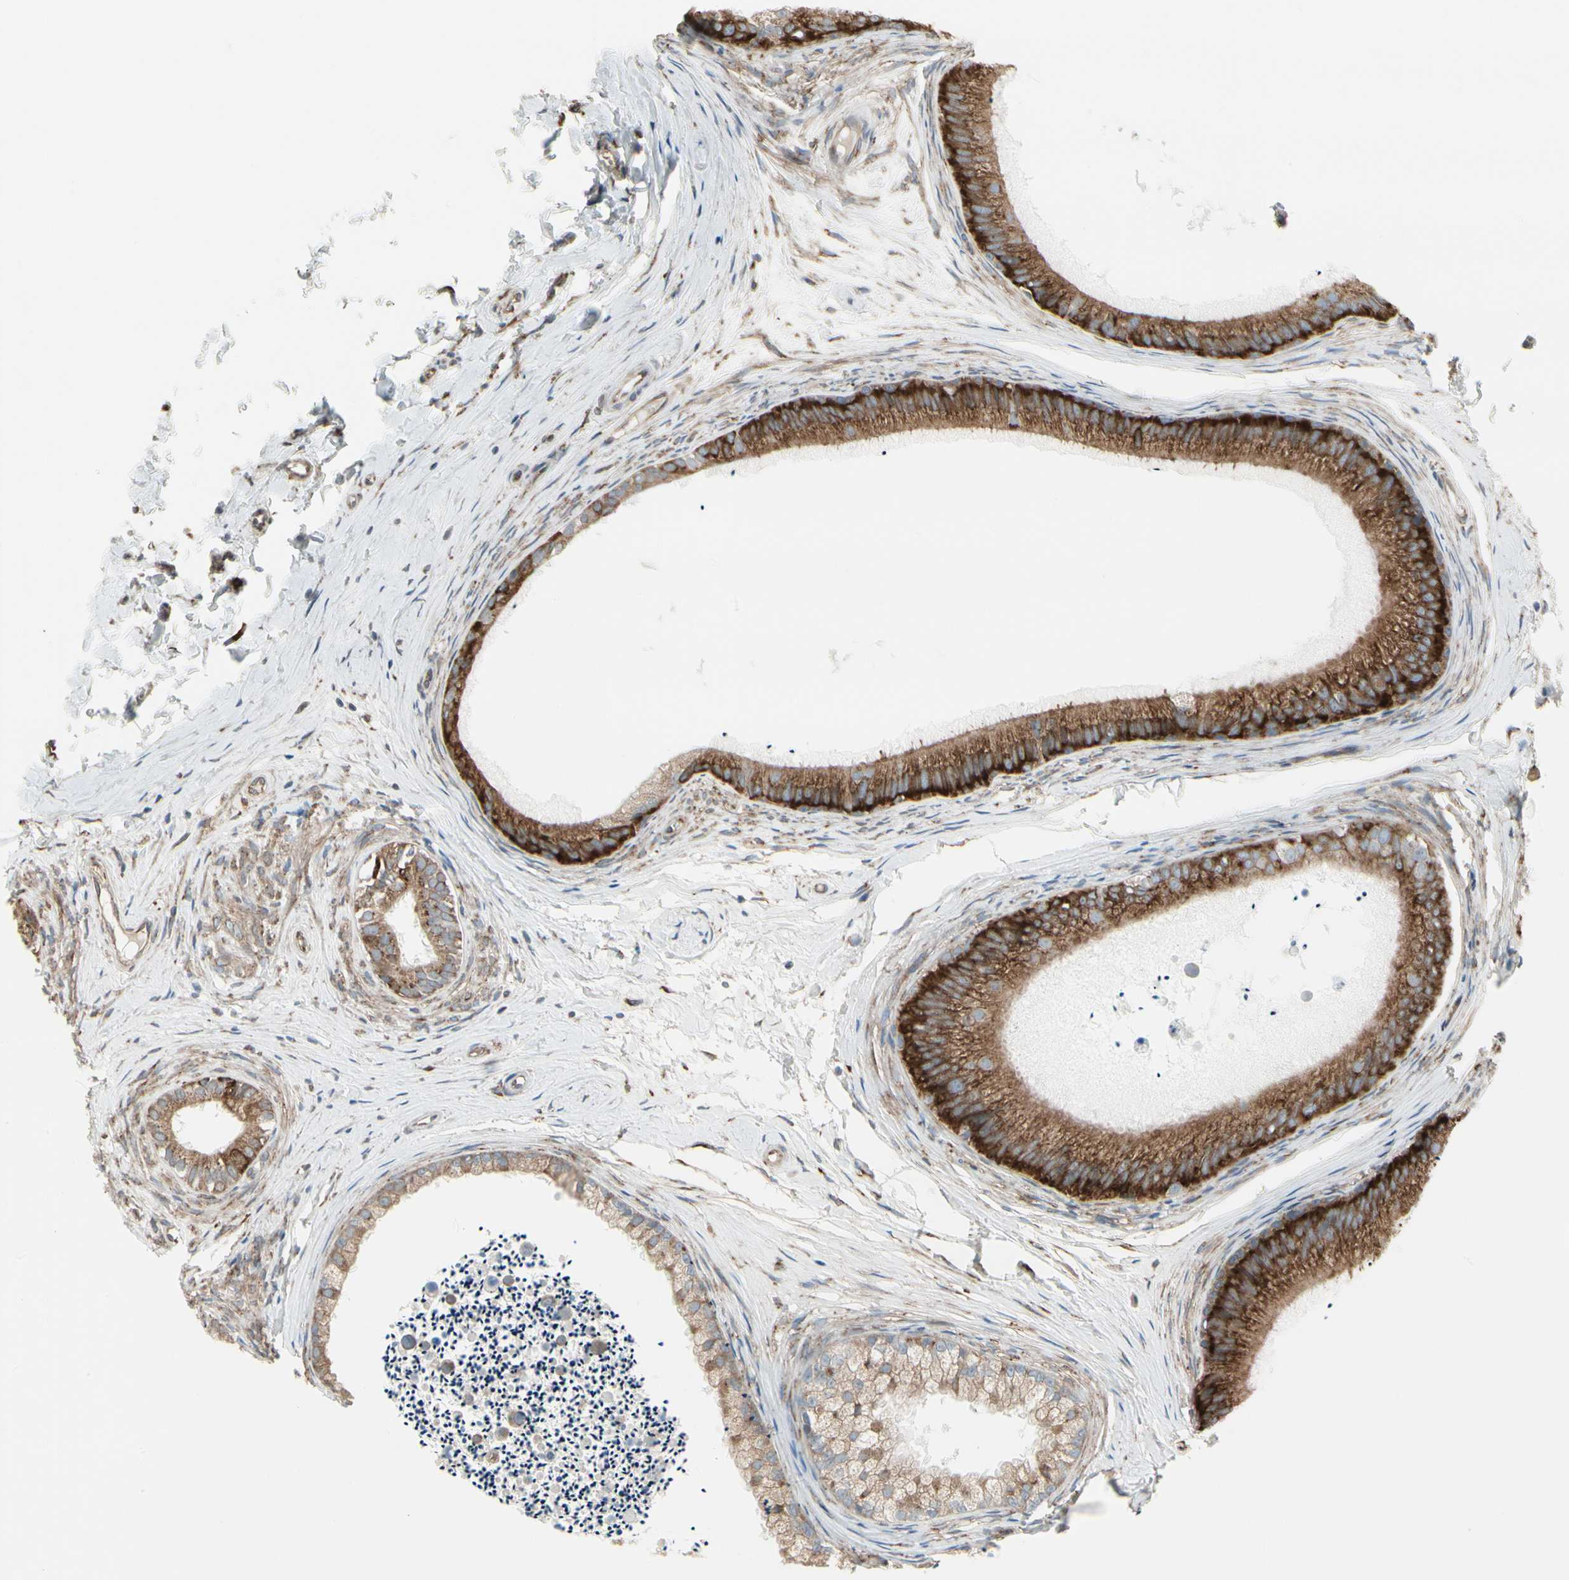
{"staining": {"intensity": "strong", "quantity": ">75%", "location": "cytoplasmic/membranous"}, "tissue": "epididymis", "cell_type": "Glandular cells", "image_type": "normal", "snomed": [{"axis": "morphology", "description": "Normal tissue, NOS"}, {"axis": "topography", "description": "Epididymis"}], "caption": "Immunohistochemical staining of benign epididymis demonstrates strong cytoplasmic/membranous protein positivity in approximately >75% of glandular cells.", "gene": "FNDC3A", "patient": {"sex": "male", "age": 56}}